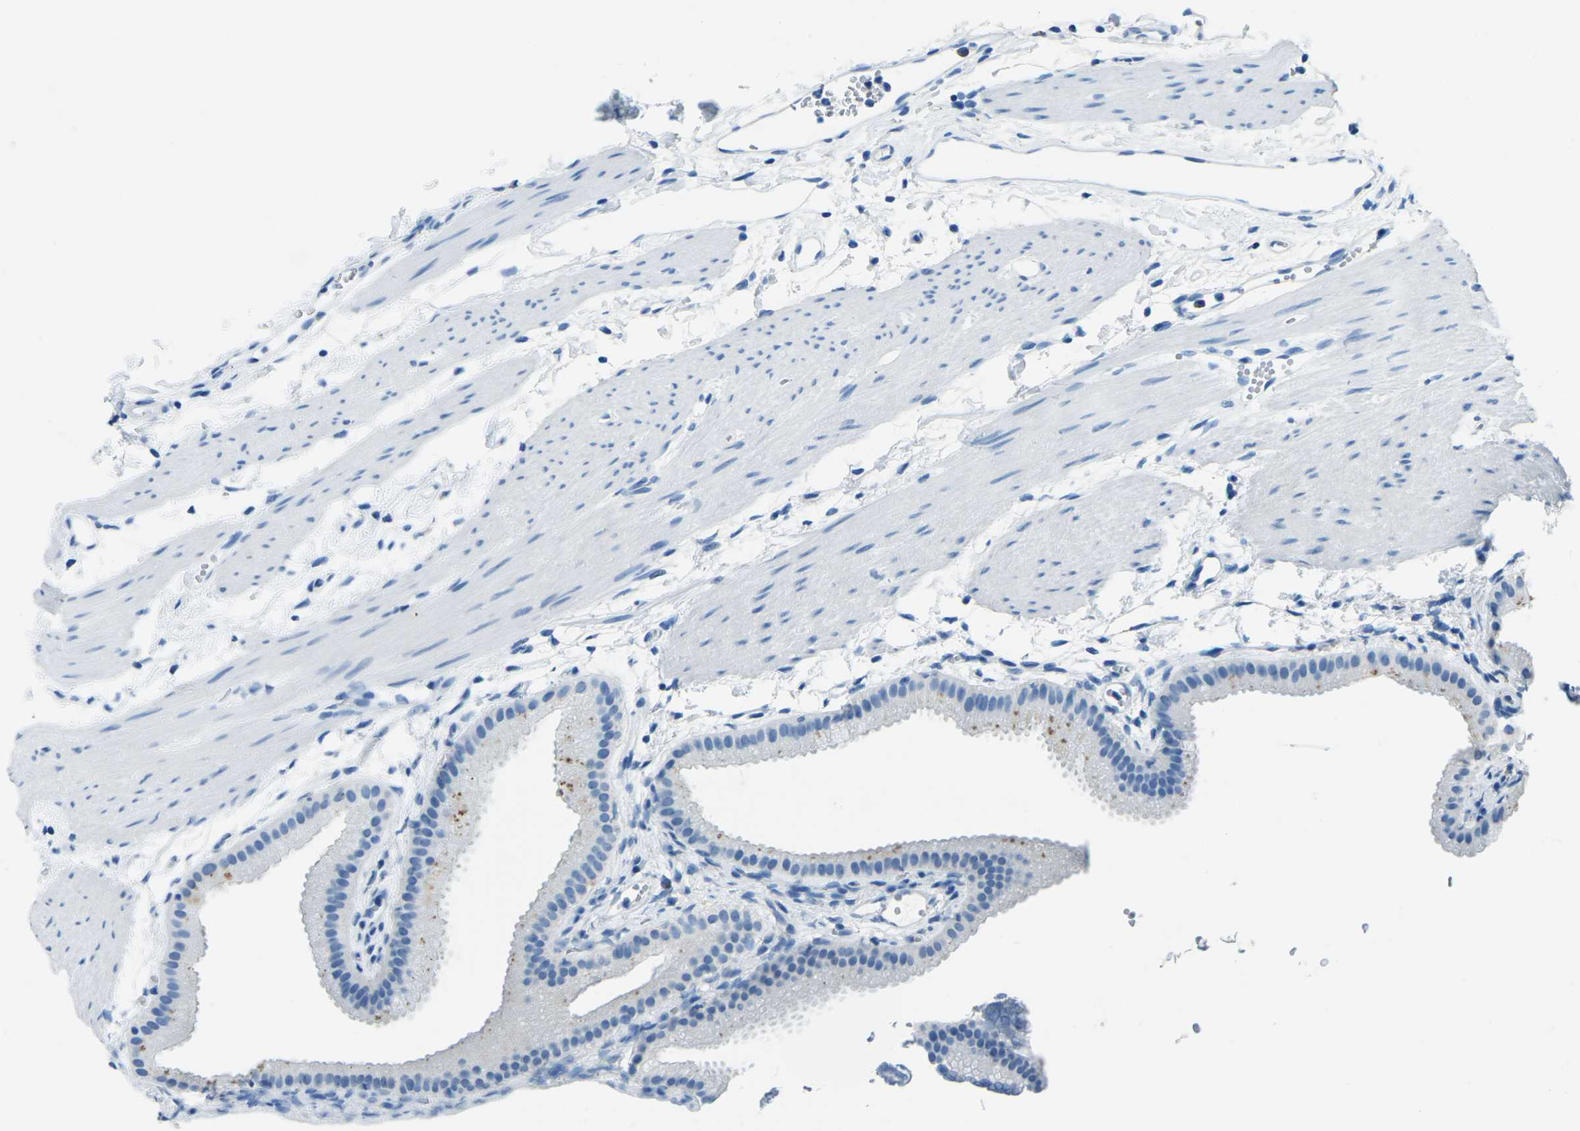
{"staining": {"intensity": "negative", "quantity": "none", "location": "none"}, "tissue": "gallbladder", "cell_type": "Glandular cells", "image_type": "normal", "snomed": [{"axis": "morphology", "description": "Normal tissue, NOS"}, {"axis": "topography", "description": "Gallbladder"}], "caption": "DAB immunohistochemical staining of unremarkable gallbladder displays no significant staining in glandular cells.", "gene": "MYH8", "patient": {"sex": "female", "age": 64}}